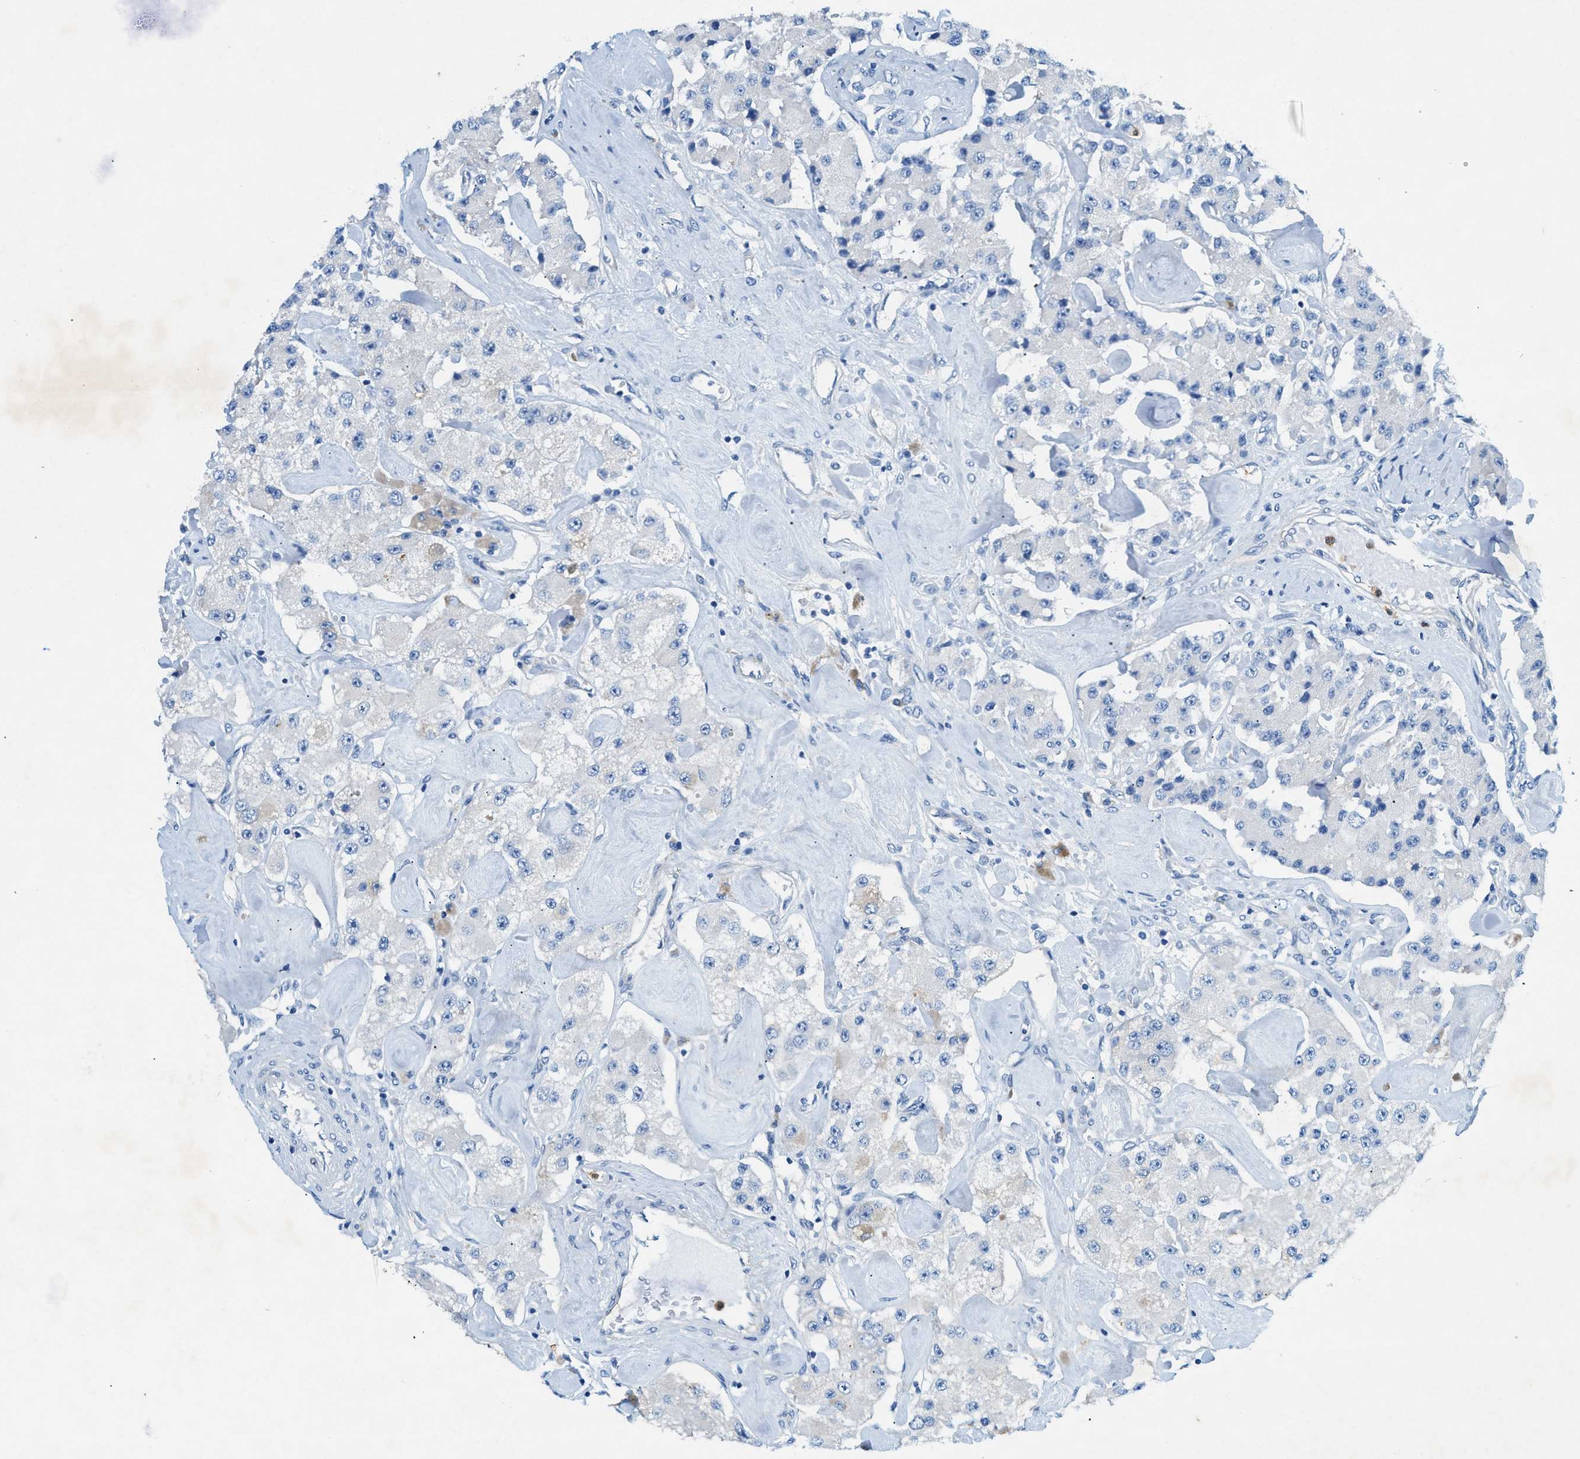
{"staining": {"intensity": "negative", "quantity": "none", "location": "none"}, "tissue": "carcinoid", "cell_type": "Tumor cells", "image_type": "cancer", "snomed": [{"axis": "morphology", "description": "Carcinoid, malignant, NOS"}, {"axis": "topography", "description": "Pancreas"}], "caption": "Carcinoid (malignant) was stained to show a protein in brown. There is no significant staining in tumor cells. (Stains: DAB immunohistochemistry (IHC) with hematoxylin counter stain, Microscopy: brightfield microscopy at high magnification).", "gene": "ZDHHC13", "patient": {"sex": "male", "age": 41}}